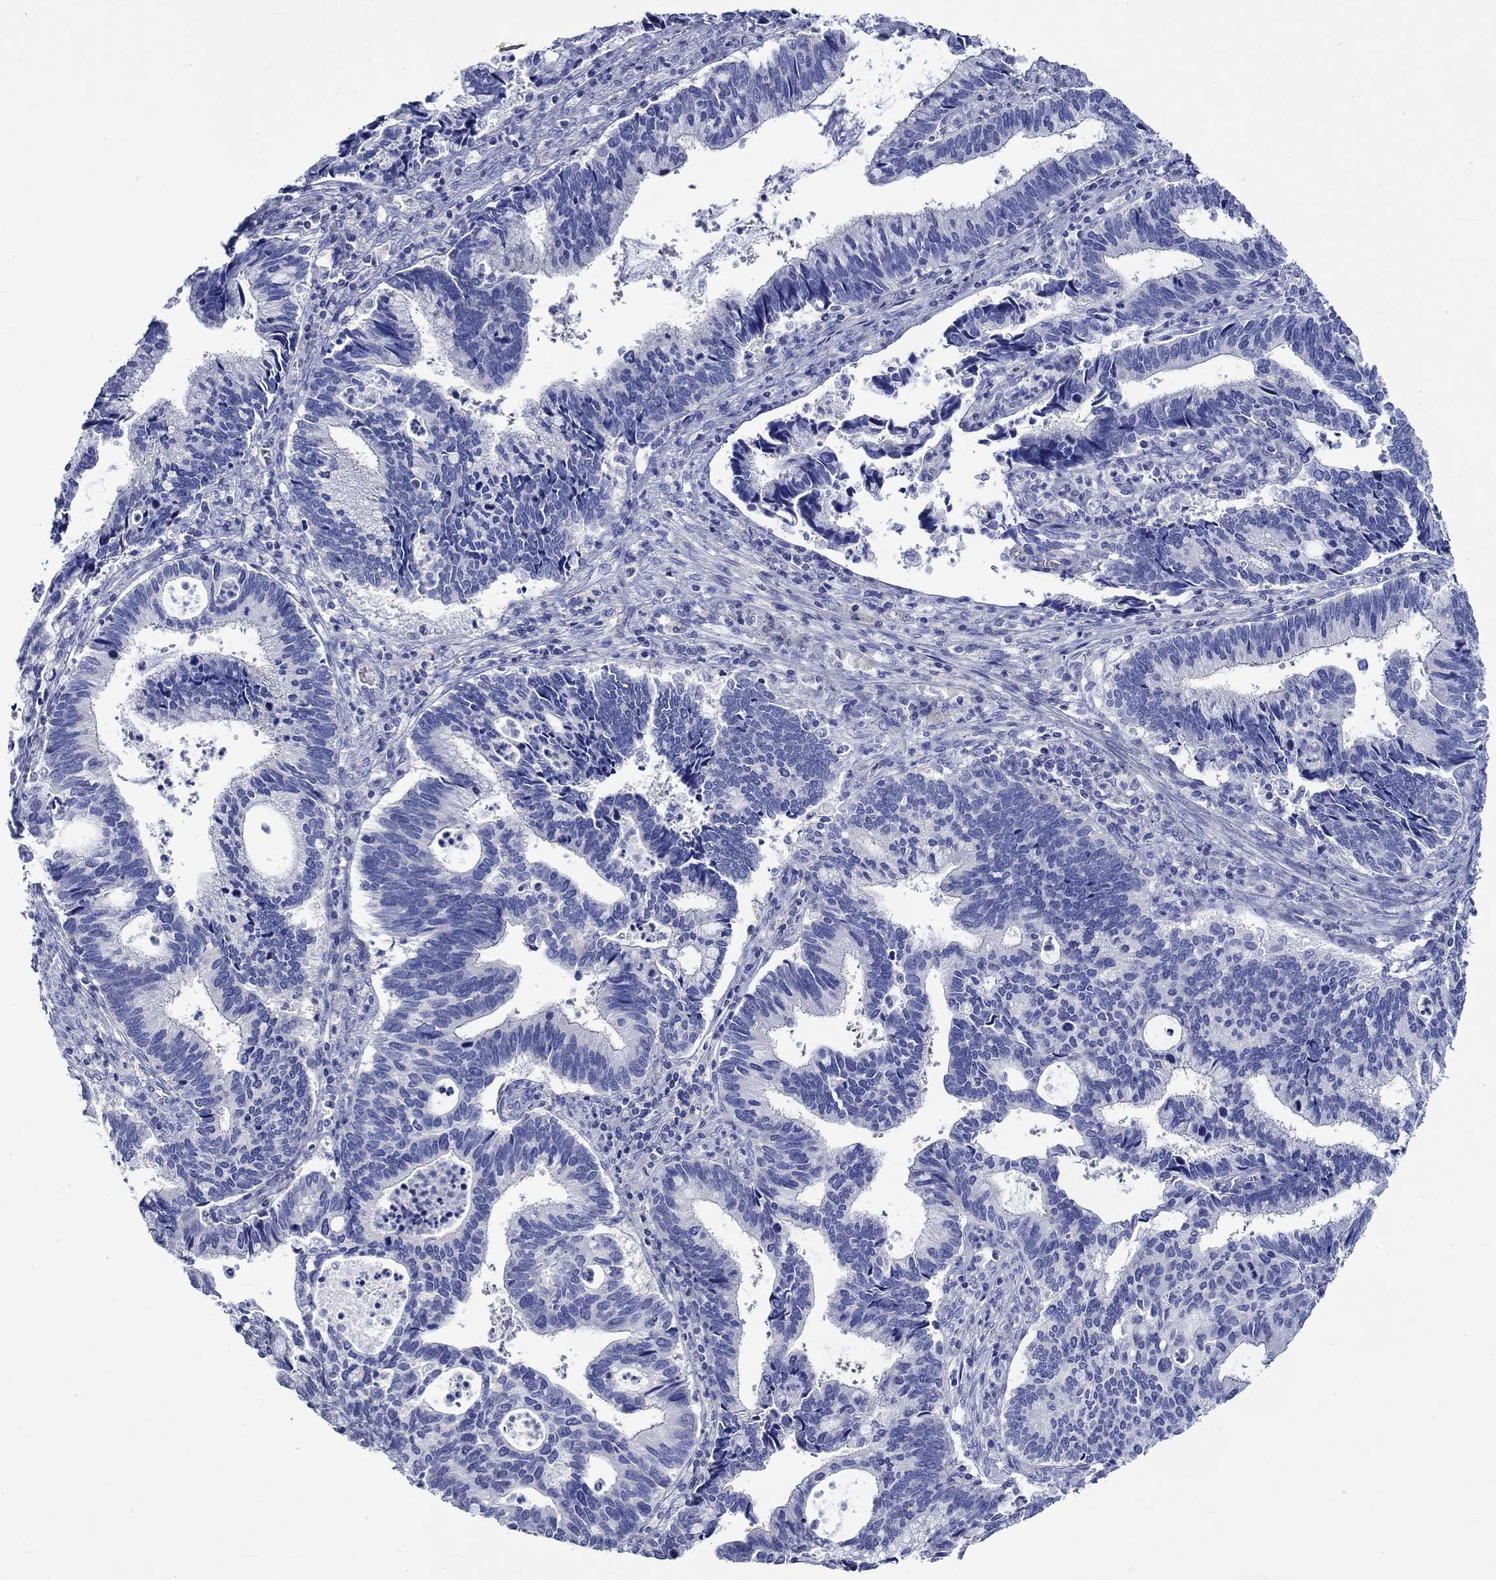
{"staining": {"intensity": "negative", "quantity": "none", "location": "none"}, "tissue": "cervical cancer", "cell_type": "Tumor cells", "image_type": "cancer", "snomed": [{"axis": "morphology", "description": "Adenocarcinoma, NOS"}, {"axis": "topography", "description": "Cervix"}], "caption": "Histopathology image shows no protein positivity in tumor cells of cervical cancer (adenocarcinoma) tissue.", "gene": "NRIP3", "patient": {"sex": "female", "age": 42}}